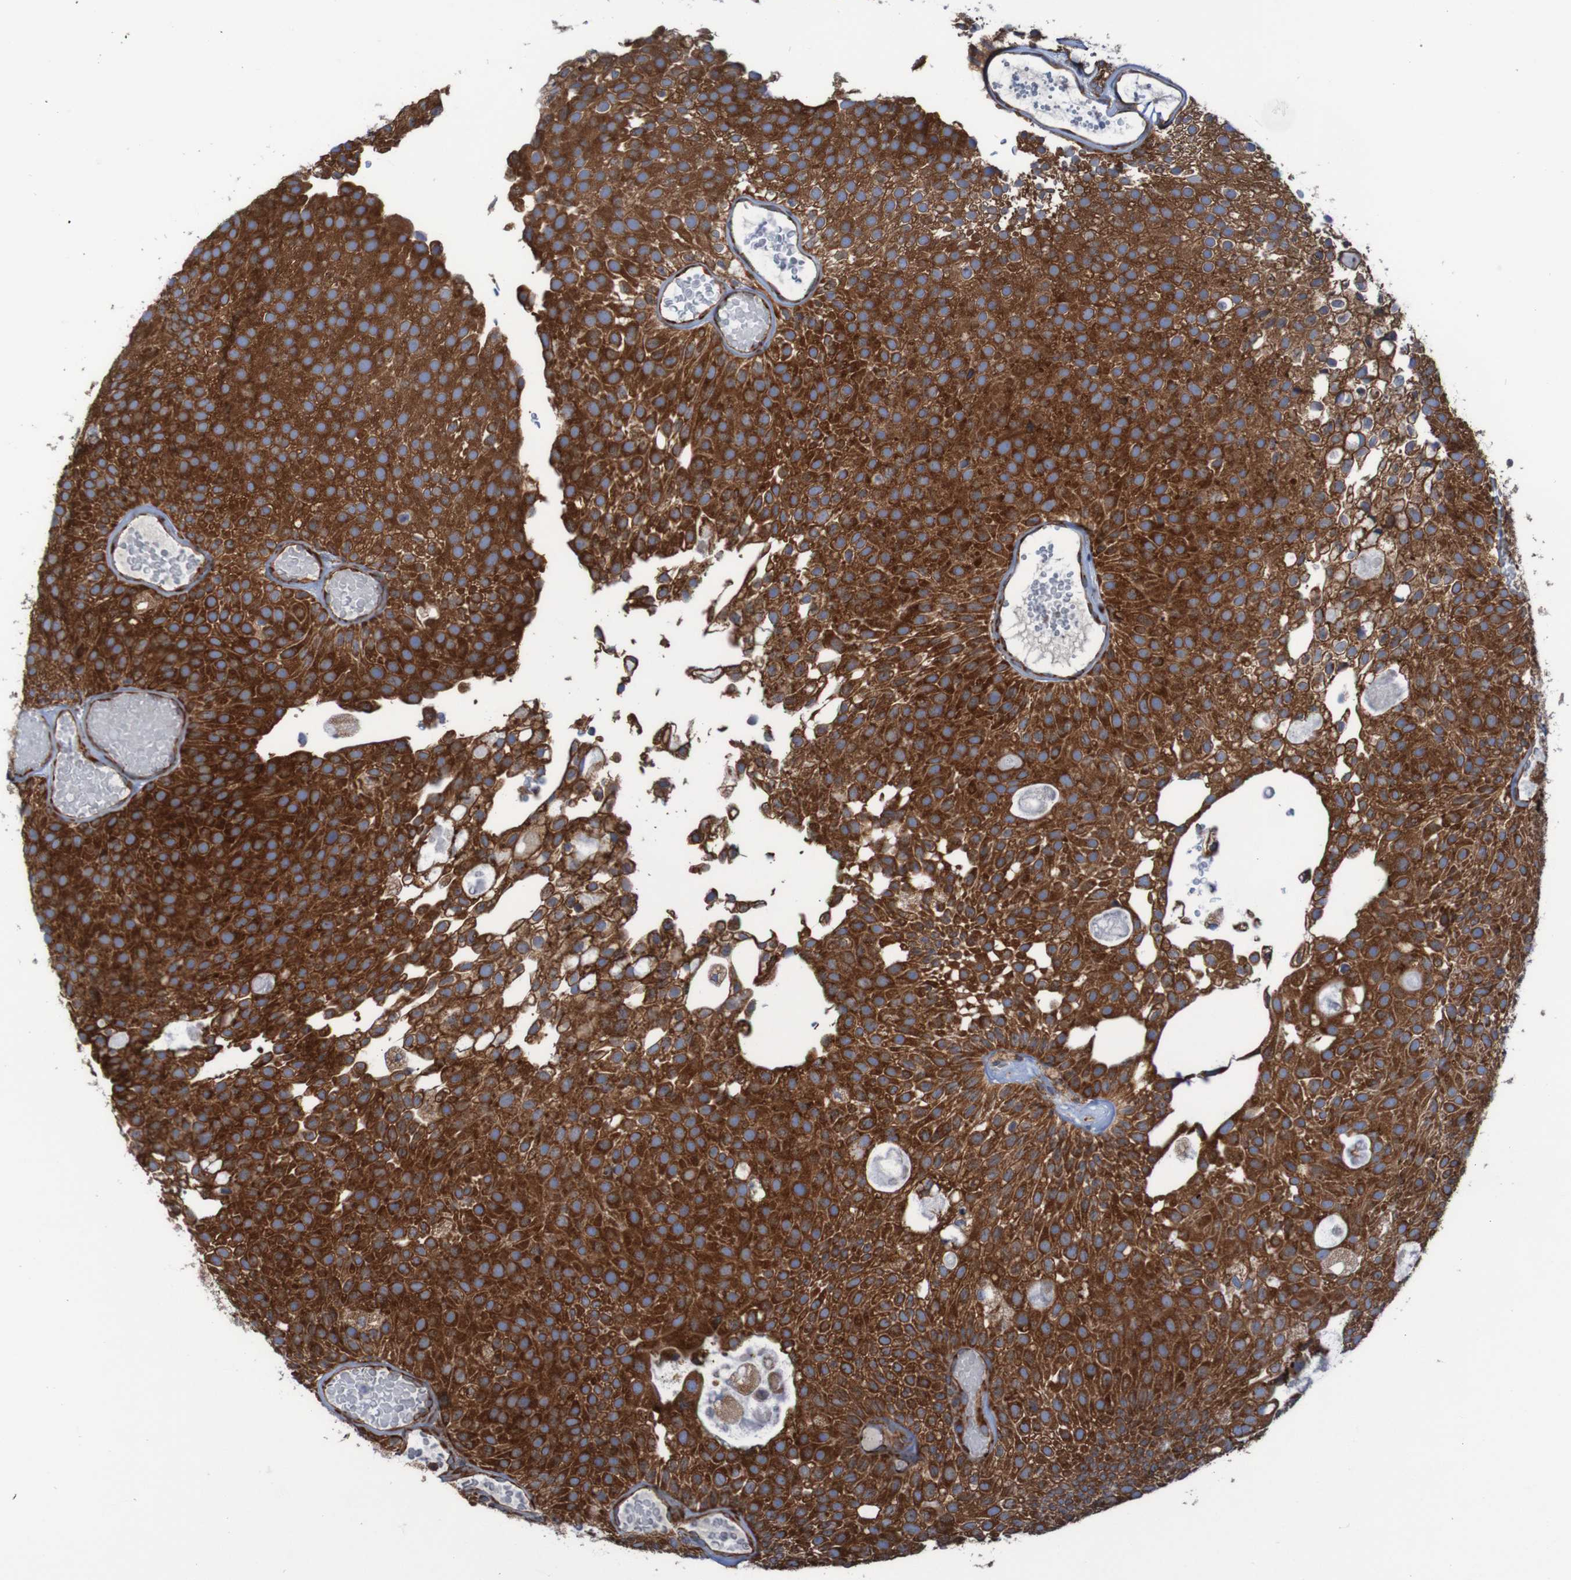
{"staining": {"intensity": "strong", "quantity": ">75%", "location": "cytoplasmic/membranous"}, "tissue": "urothelial cancer", "cell_type": "Tumor cells", "image_type": "cancer", "snomed": [{"axis": "morphology", "description": "Urothelial carcinoma, Low grade"}, {"axis": "topography", "description": "Urinary bladder"}], "caption": "Protein analysis of urothelial cancer tissue shows strong cytoplasmic/membranous staining in about >75% of tumor cells.", "gene": "RPL10", "patient": {"sex": "male", "age": 78}}